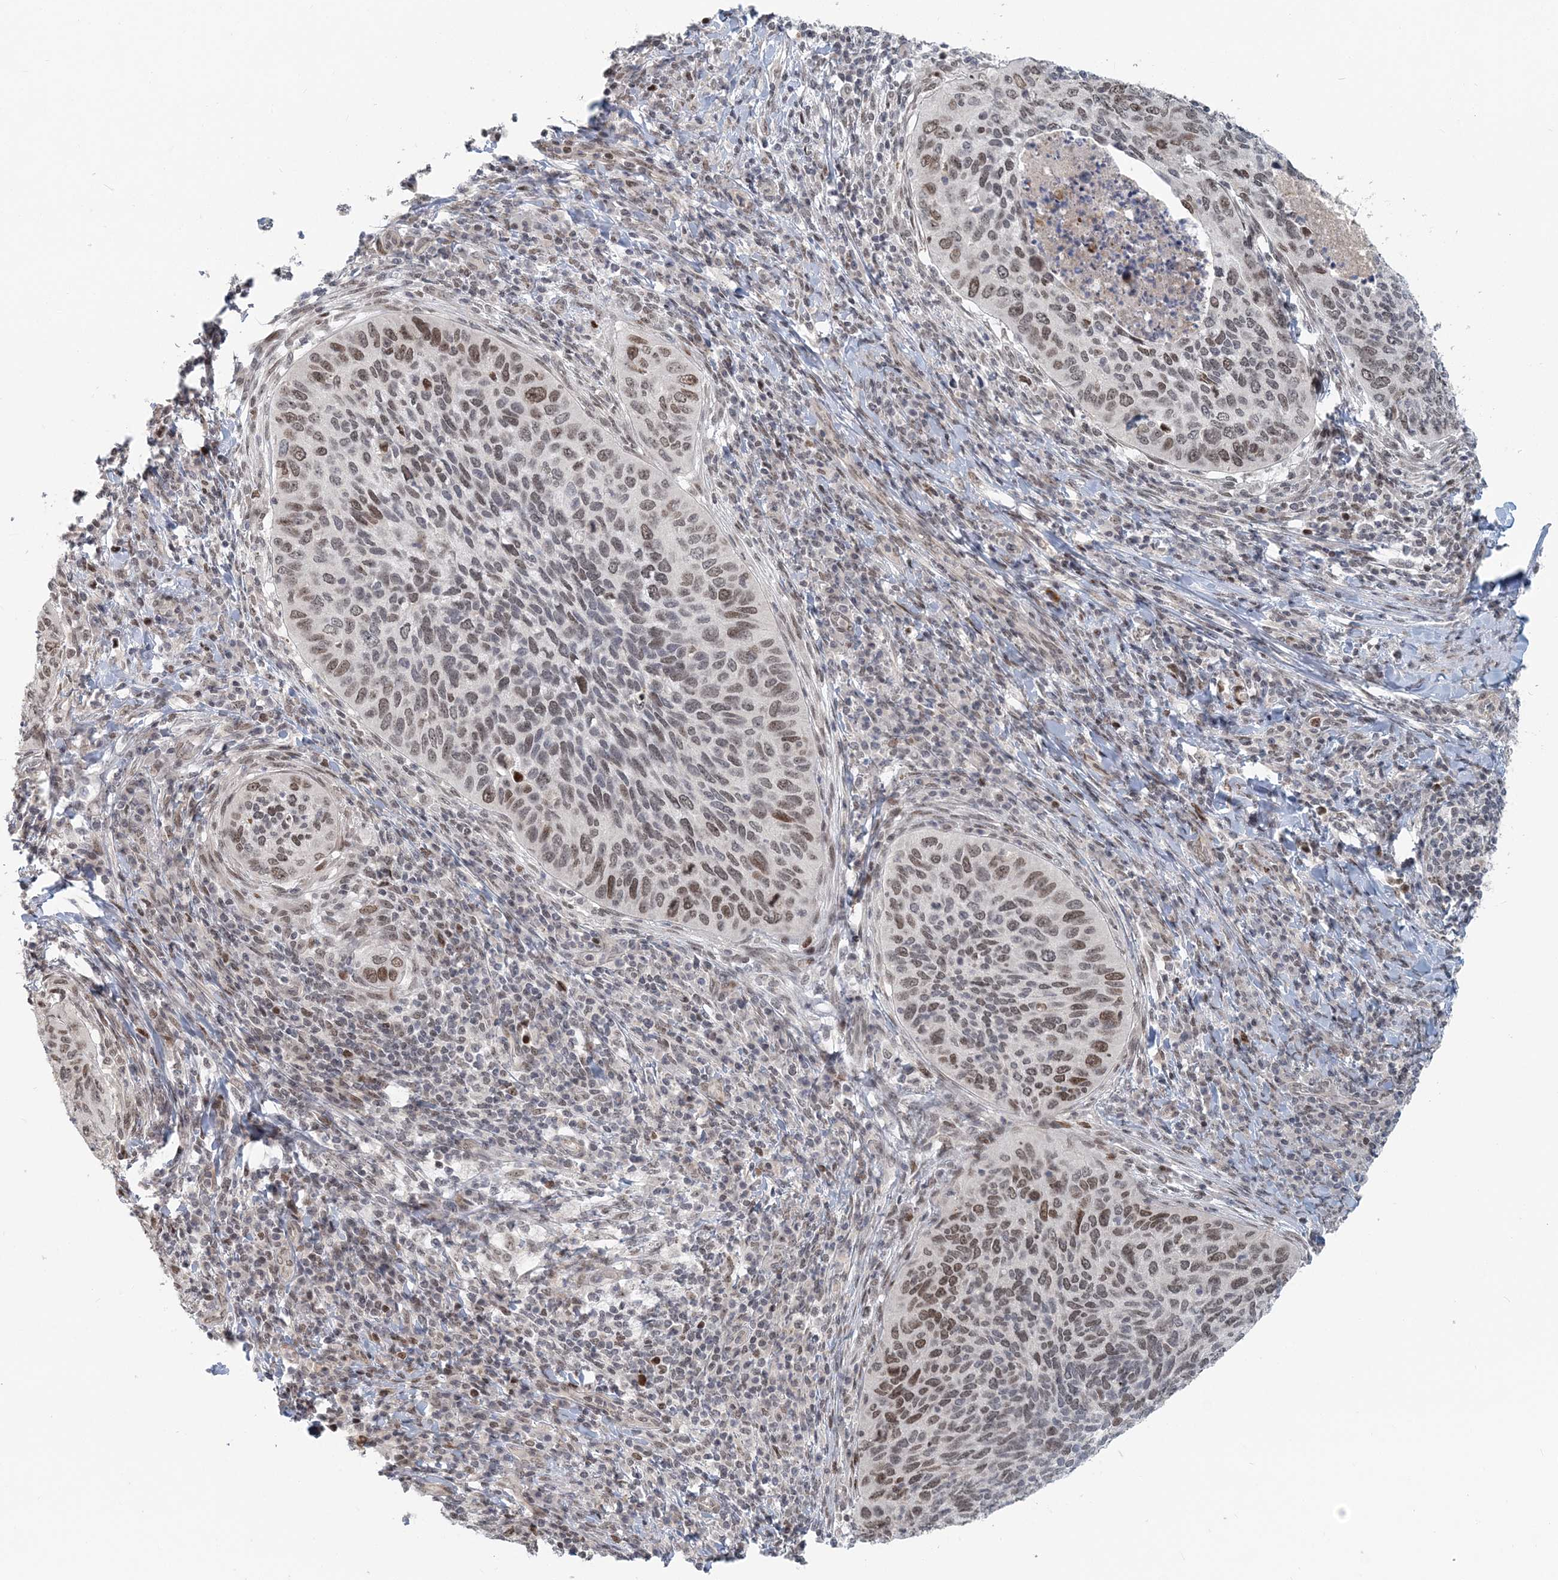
{"staining": {"intensity": "moderate", "quantity": "25%-75%", "location": "nuclear"}, "tissue": "cervical cancer", "cell_type": "Tumor cells", "image_type": "cancer", "snomed": [{"axis": "morphology", "description": "Squamous cell carcinoma, NOS"}, {"axis": "topography", "description": "Cervix"}], "caption": "An immunohistochemistry histopathology image of tumor tissue is shown. Protein staining in brown labels moderate nuclear positivity in cervical squamous cell carcinoma within tumor cells. The staining is performed using DAB brown chromogen to label protein expression. The nuclei are counter-stained blue using hematoxylin.", "gene": "BAZ1B", "patient": {"sex": "female", "age": 38}}